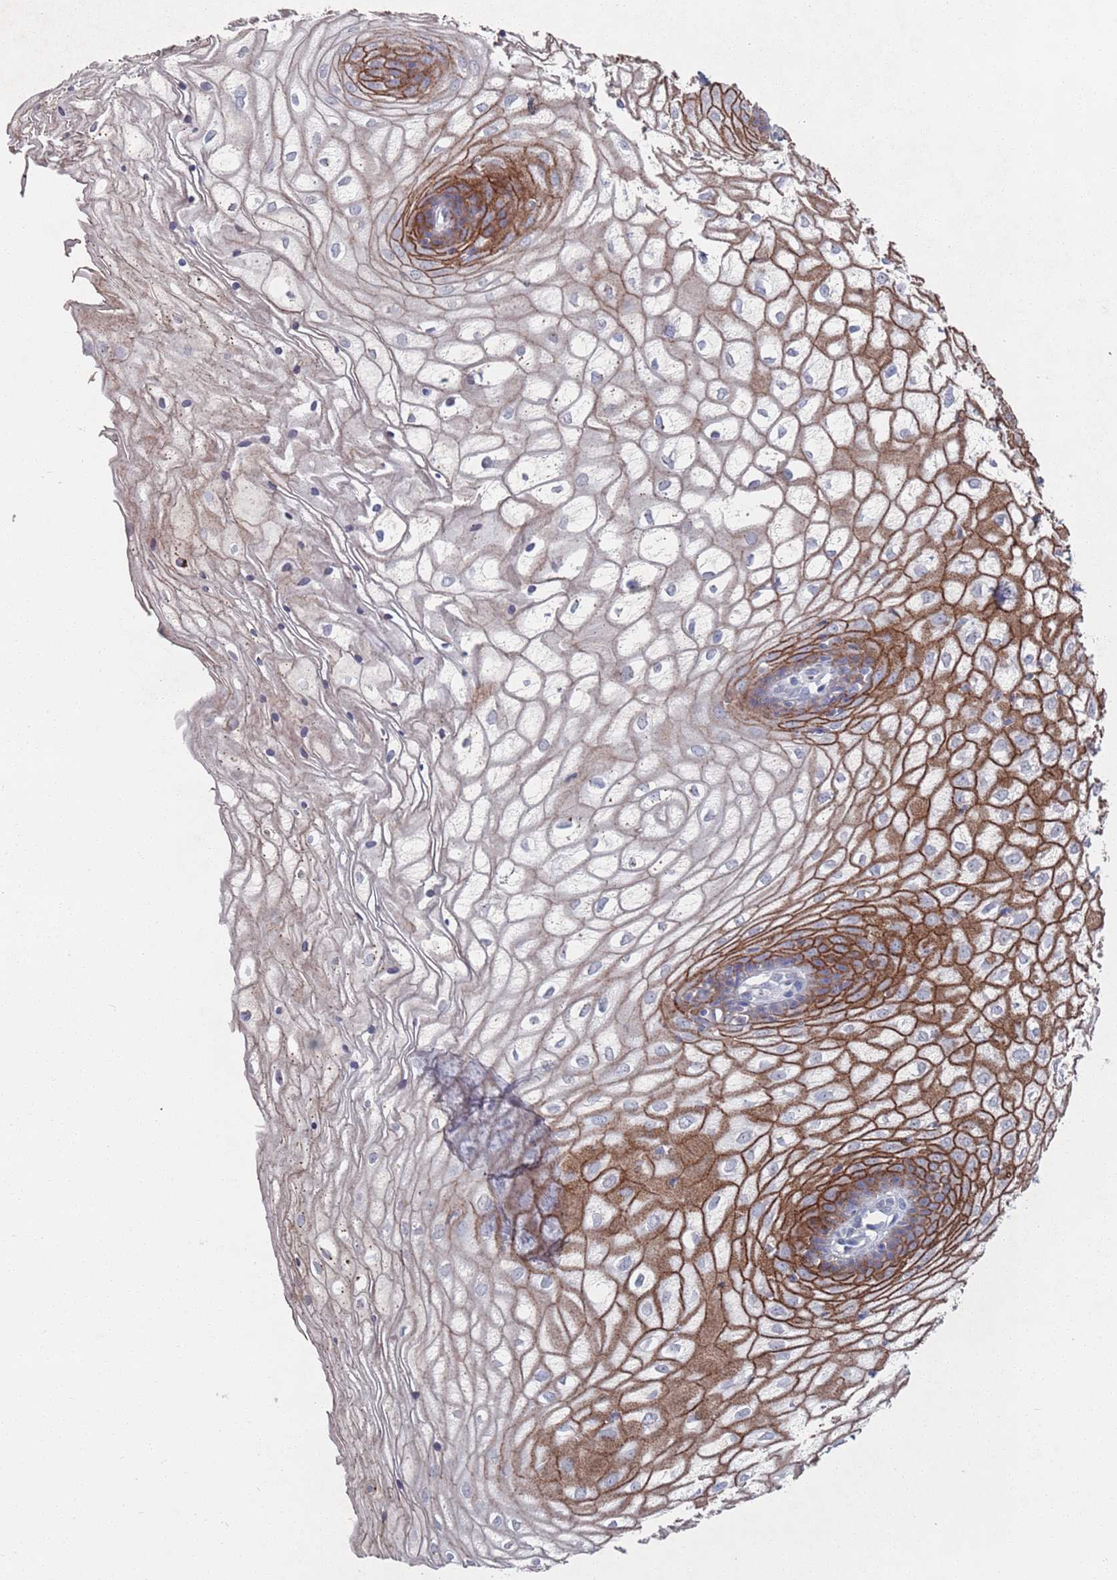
{"staining": {"intensity": "strong", "quantity": "25%-75%", "location": "cytoplasmic/membranous"}, "tissue": "vagina", "cell_type": "Squamous epithelial cells", "image_type": "normal", "snomed": [{"axis": "morphology", "description": "Normal tissue, NOS"}, {"axis": "topography", "description": "Vagina"}], "caption": "DAB immunohistochemical staining of benign vagina demonstrates strong cytoplasmic/membranous protein expression in about 25%-75% of squamous epithelial cells. (Brightfield microscopy of DAB IHC at high magnification).", "gene": "PROM2", "patient": {"sex": "female", "age": 34}}